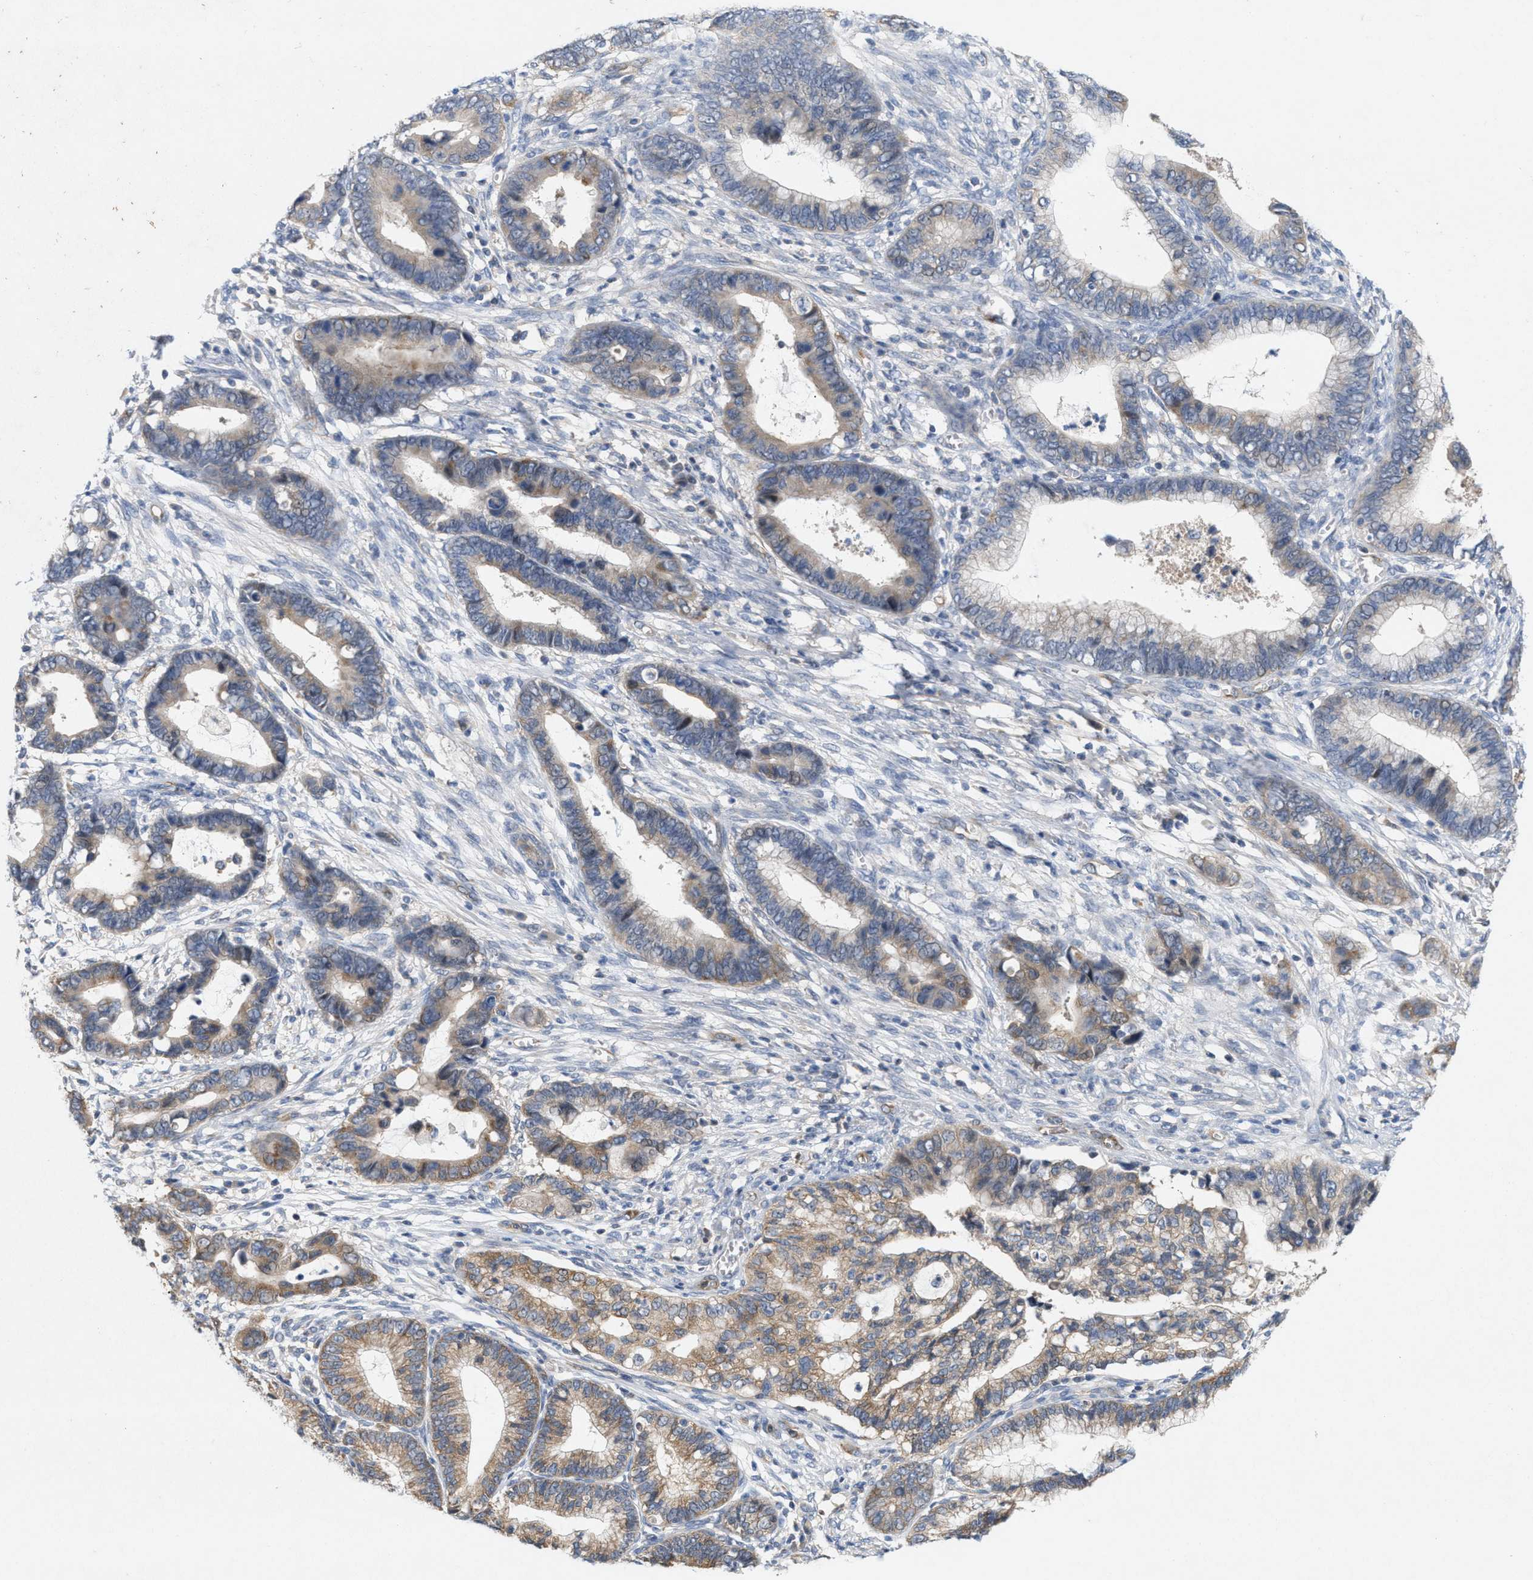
{"staining": {"intensity": "moderate", "quantity": "25%-75%", "location": "cytoplasmic/membranous"}, "tissue": "cervical cancer", "cell_type": "Tumor cells", "image_type": "cancer", "snomed": [{"axis": "morphology", "description": "Adenocarcinoma, NOS"}, {"axis": "topography", "description": "Cervix"}], "caption": "Protein analysis of cervical cancer tissue reveals moderate cytoplasmic/membranous positivity in about 25%-75% of tumor cells.", "gene": "UBAP2", "patient": {"sex": "female", "age": 44}}